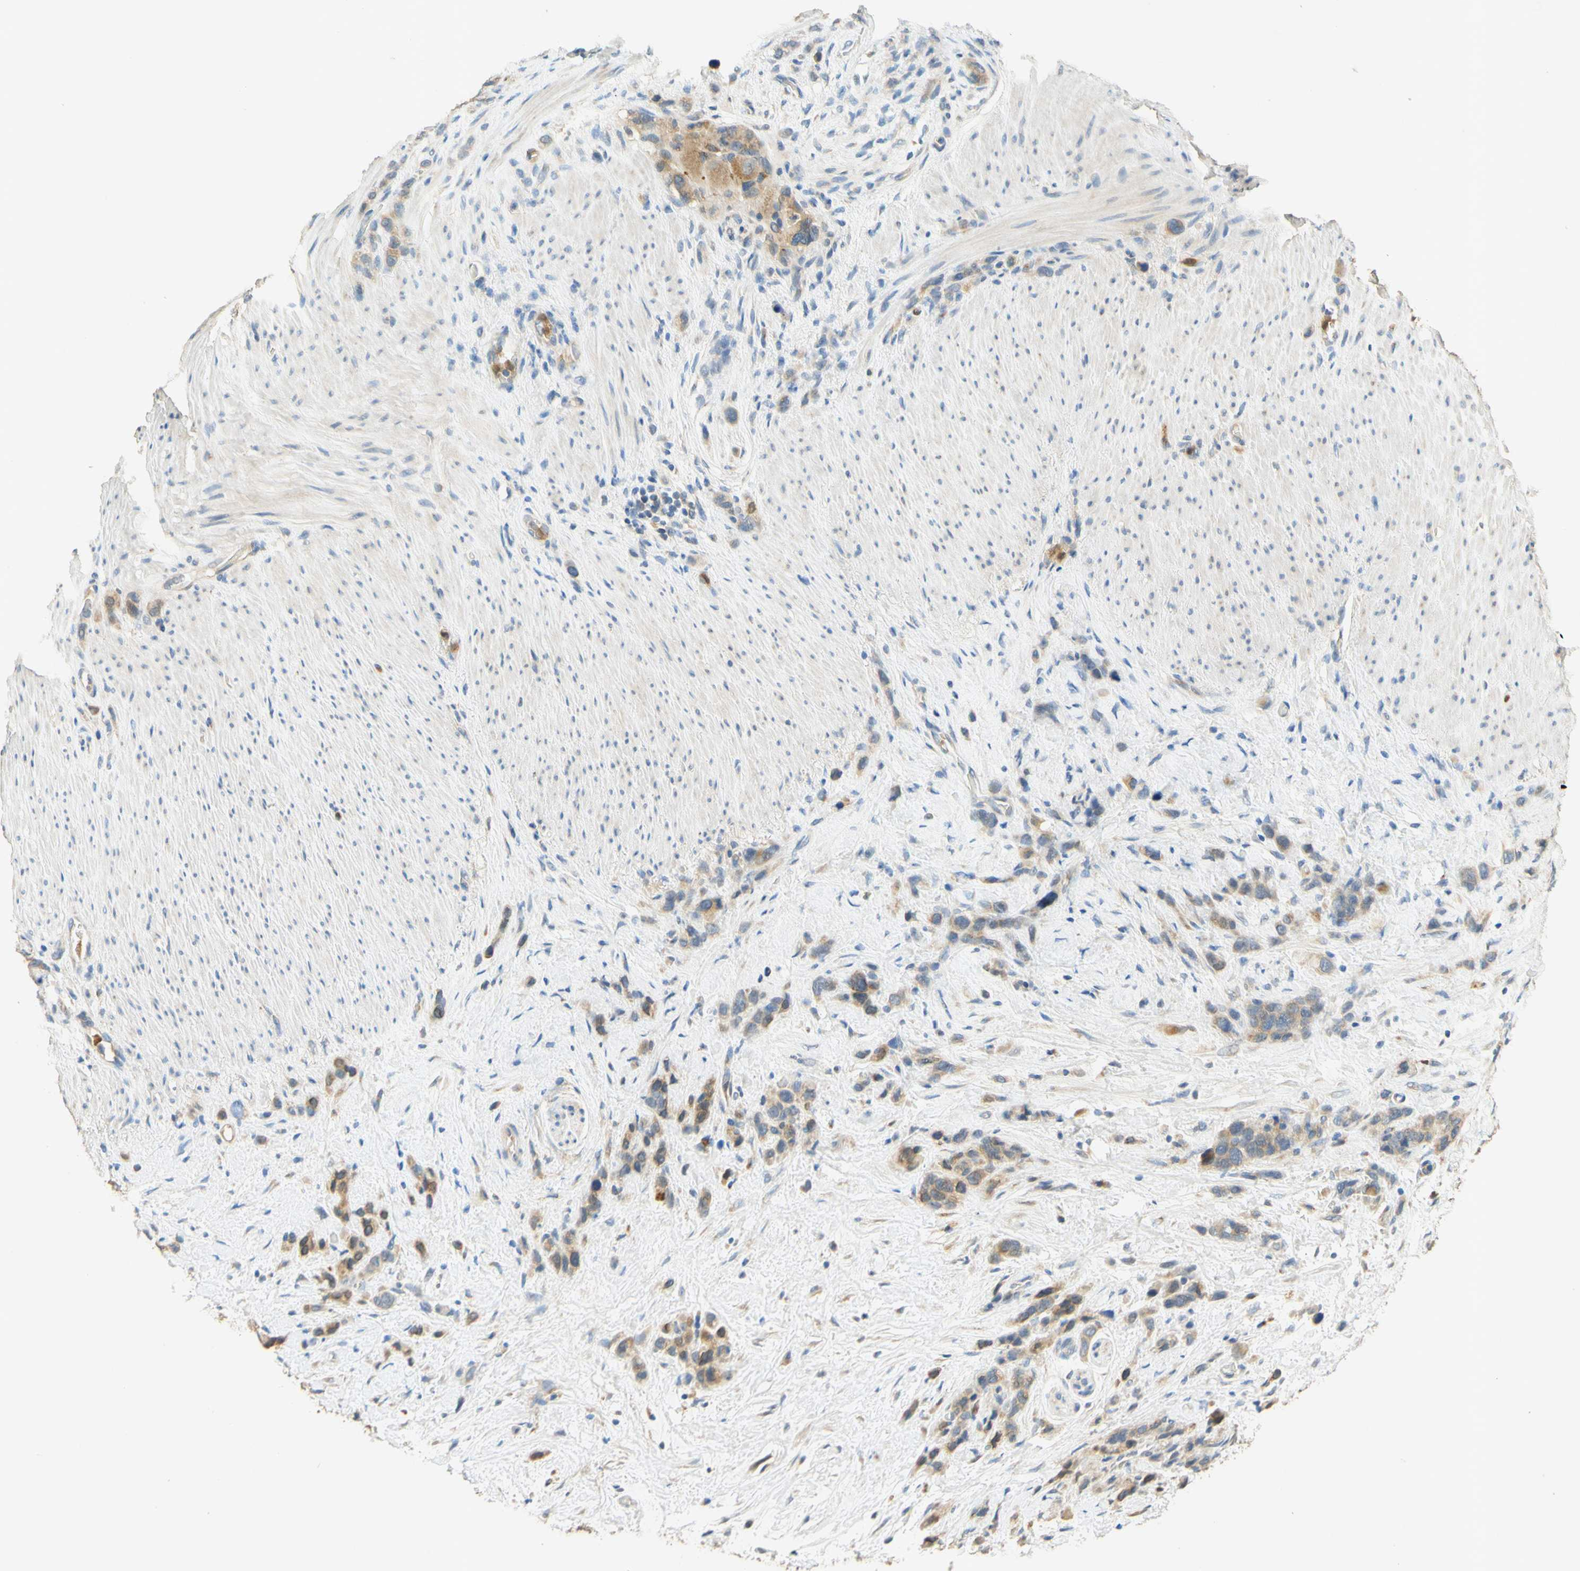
{"staining": {"intensity": "moderate", "quantity": ">75%", "location": "cytoplasmic/membranous"}, "tissue": "stomach cancer", "cell_type": "Tumor cells", "image_type": "cancer", "snomed": [{"axis": "morphology", "description": "Adenocarcinoma, NOS"}, {"axis": "morphology", "description": "Adenocarcinoma, High grade"}, {"axis": "topography", "description": "Stomach, upper"}, {"axis": "topography", "description": "Stomach, lower"}], "caption": "This is an image of IHC staining of stomach cancer, which shows moderate positivity in the cytoplasmic/membranous of tumor cells.", "gene": "ENTREP2", "patient": {"sex": "female", "age": 65}}